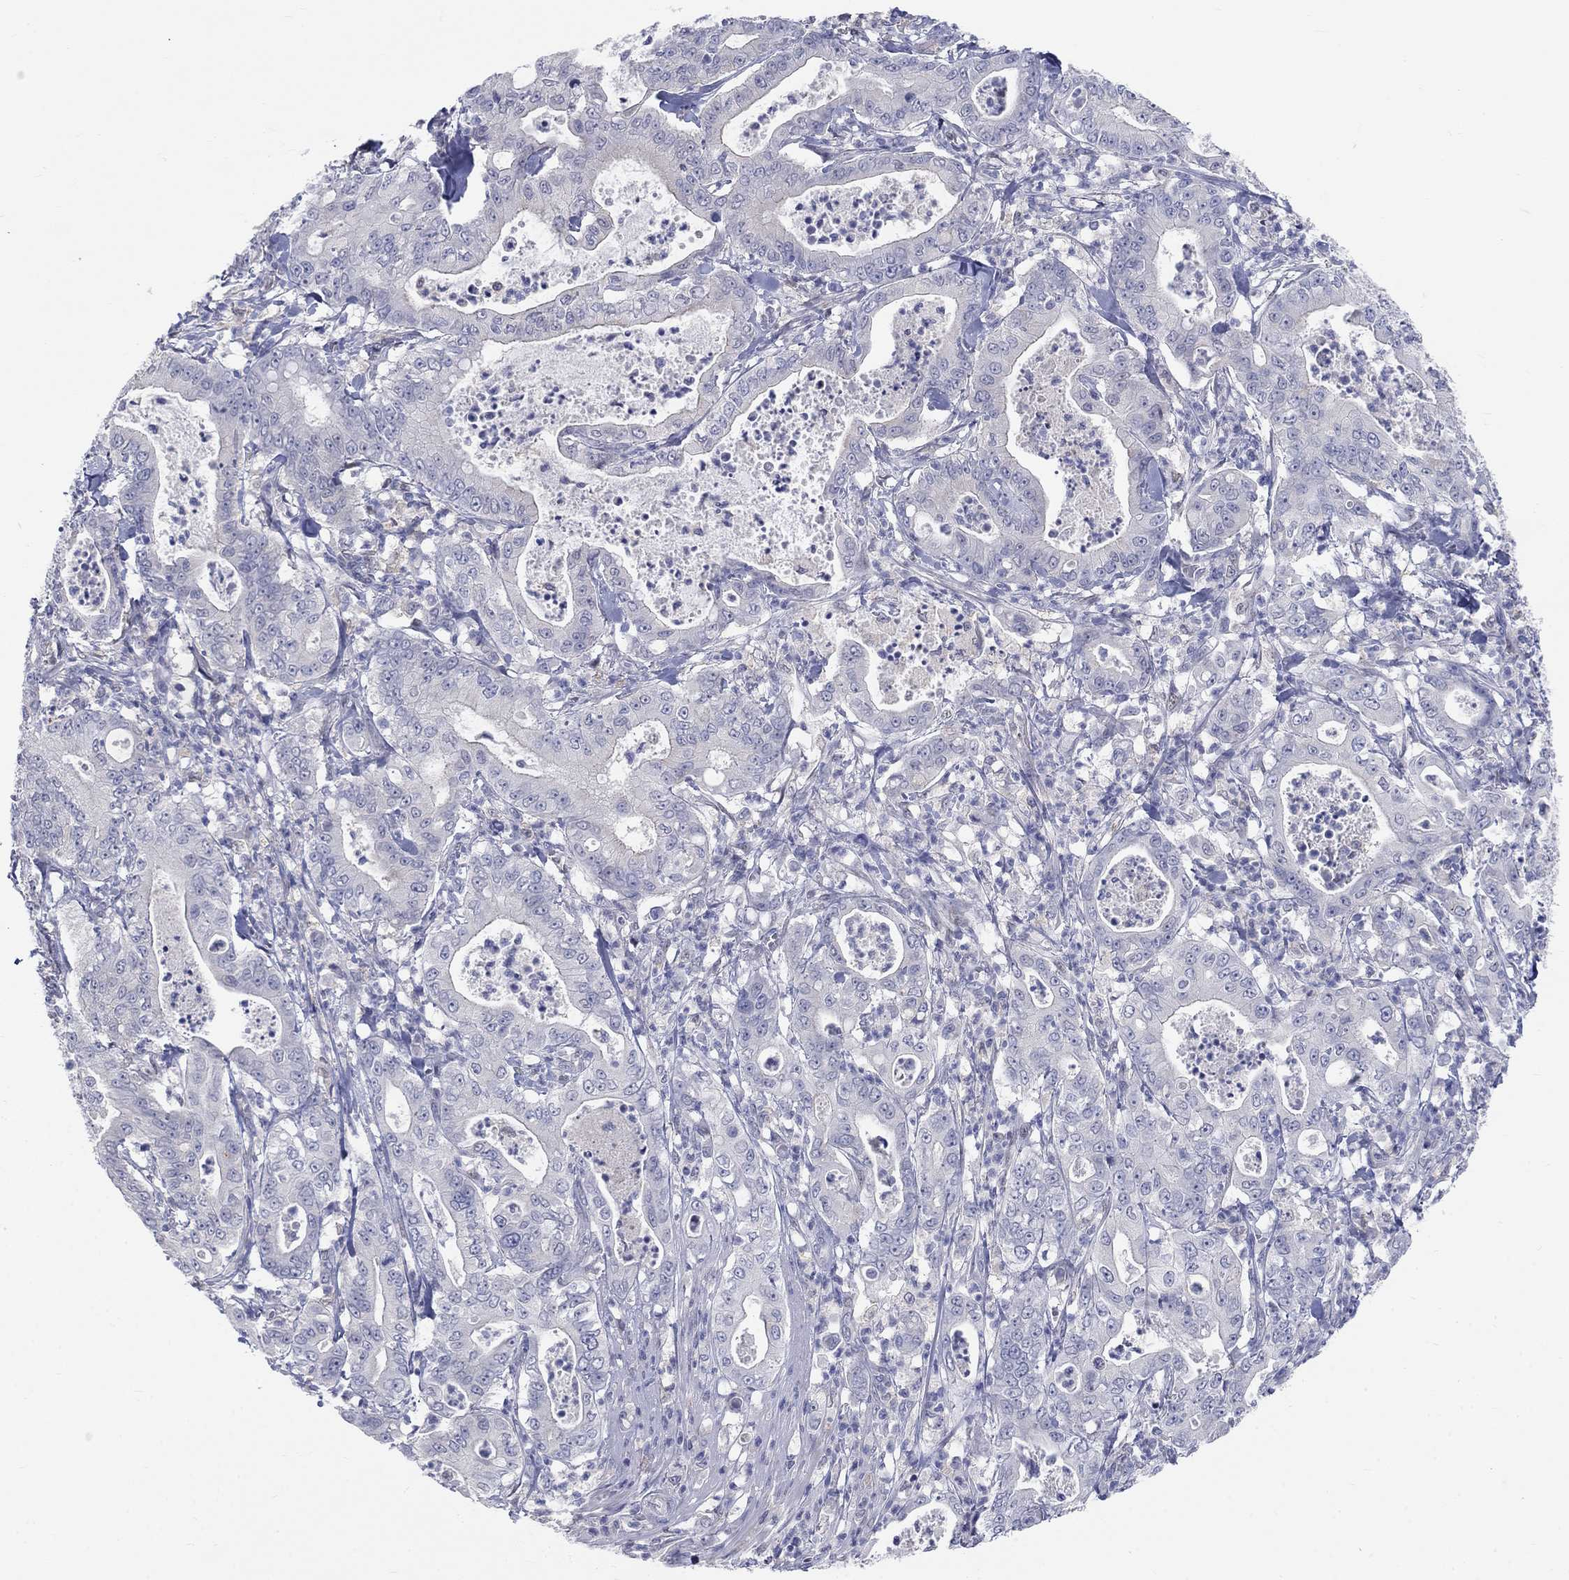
{"staining": {"intensity": "negative", "quantity": "none", "location": "none"}, "tissue": "pancreatic cancer", "cell_type": "Tumor cells", "image_type": "cancer", "snomed": [{"axis": "morphology", "description": "Adenocarcinoma, NOS"}, {"axis": "topography", "description": "Pancreas"}], "caption": "Photomicrograph shows no protein expression in tumor cells of pancreatic adenocarcinoma tissue.", "gene": "EGFLAM", "patient": {"sex": "male", "age": 71}}